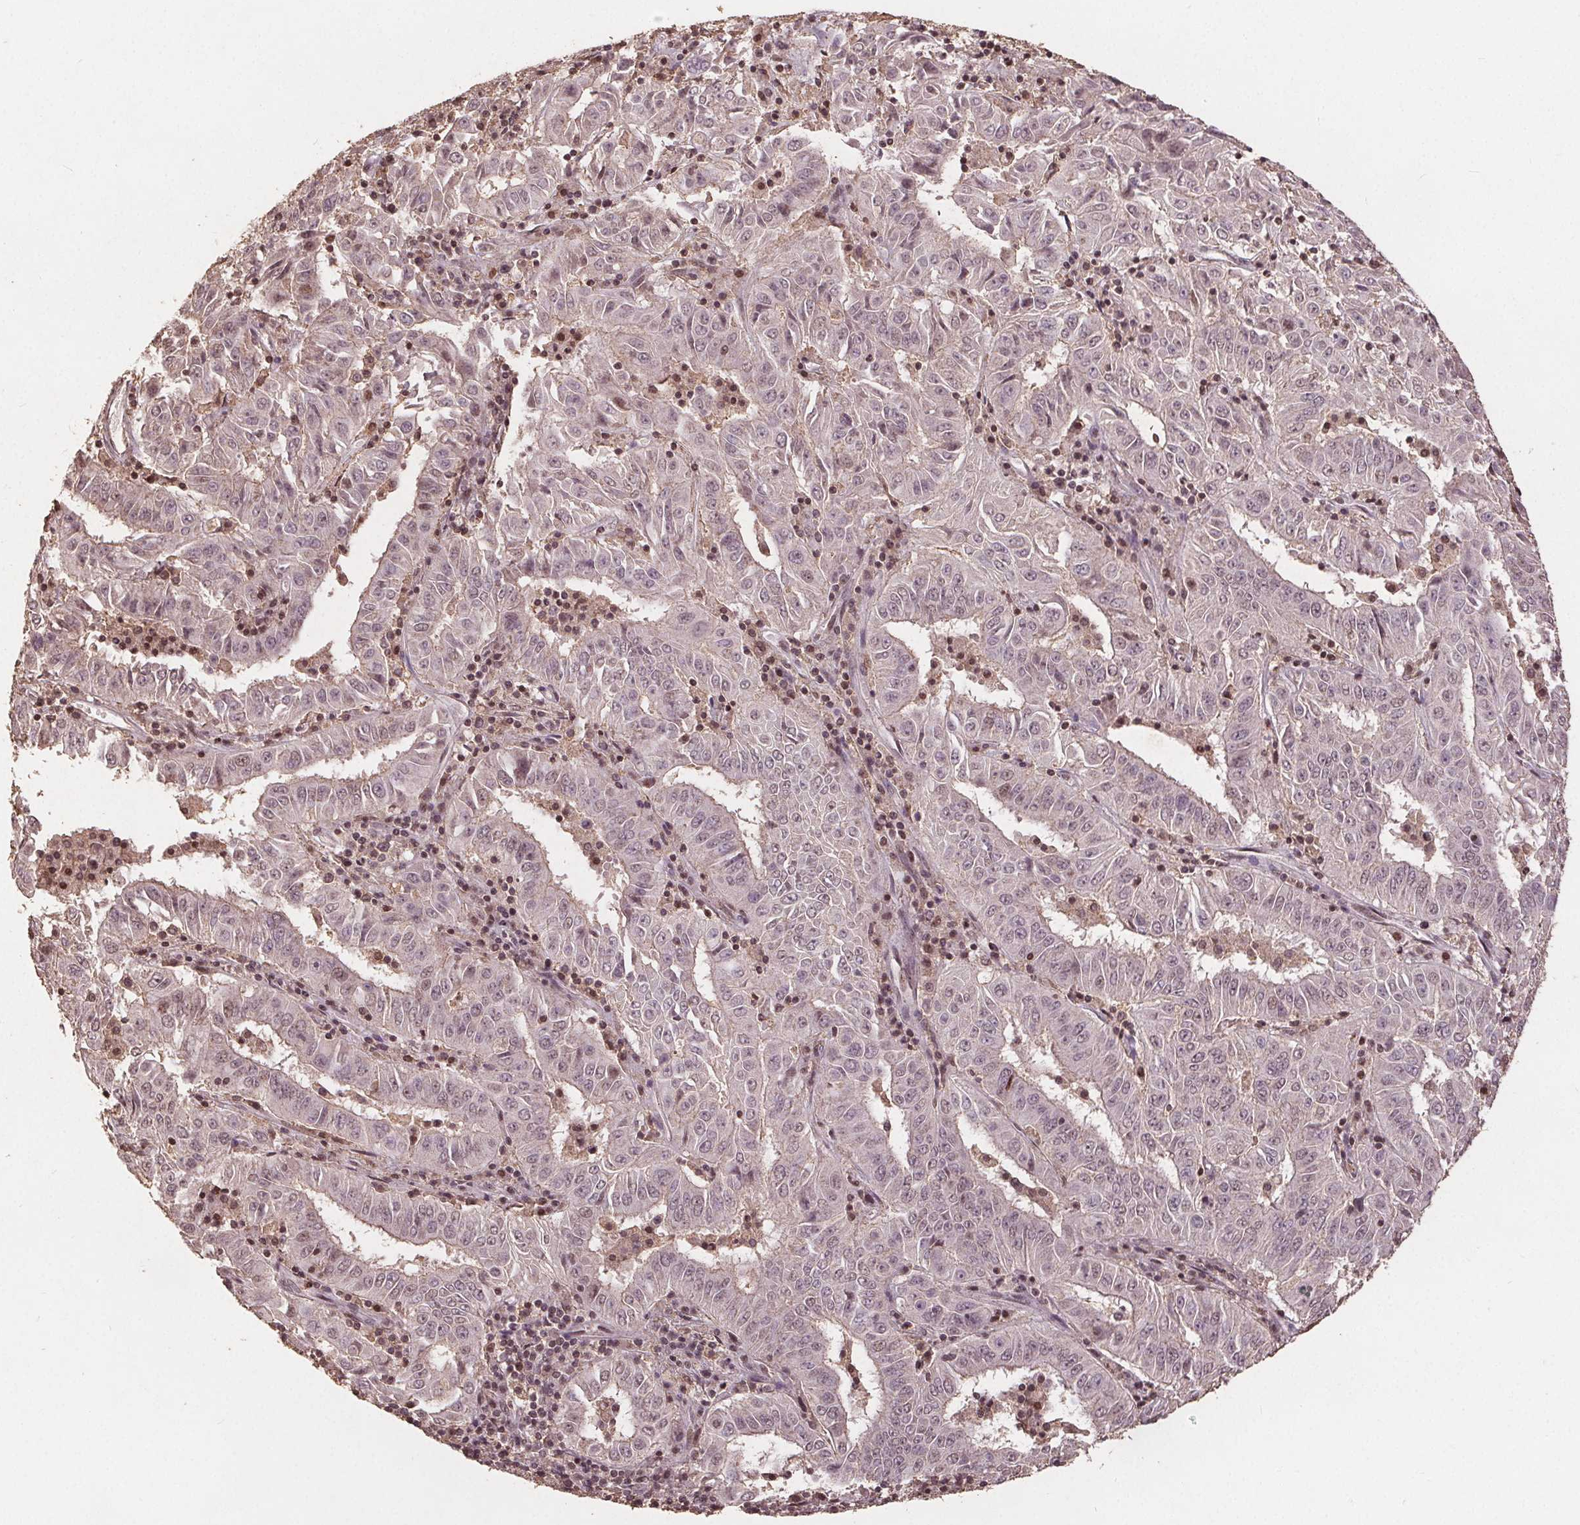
{"staining": {"intensity": "weak", "quantity": "<25%", "location": "nuclear"}, "tissue": "pancreatic cancer", "cell_type": "Tumor cells", "image_type": "cancer", "snomed": [{"axis": "morphology", "description": "Adenocarcinoma, NOS"}, {"axis": "topography", "description": "Pancreas"}], "caption": "An IHC image of adenocarcinoma (pancreatic) is shown. There is no staining in tumor cells of adenocarcinoma (pancreatic).", "gene": "DSG3", "patient": {"sex": "male", "age": 63}}